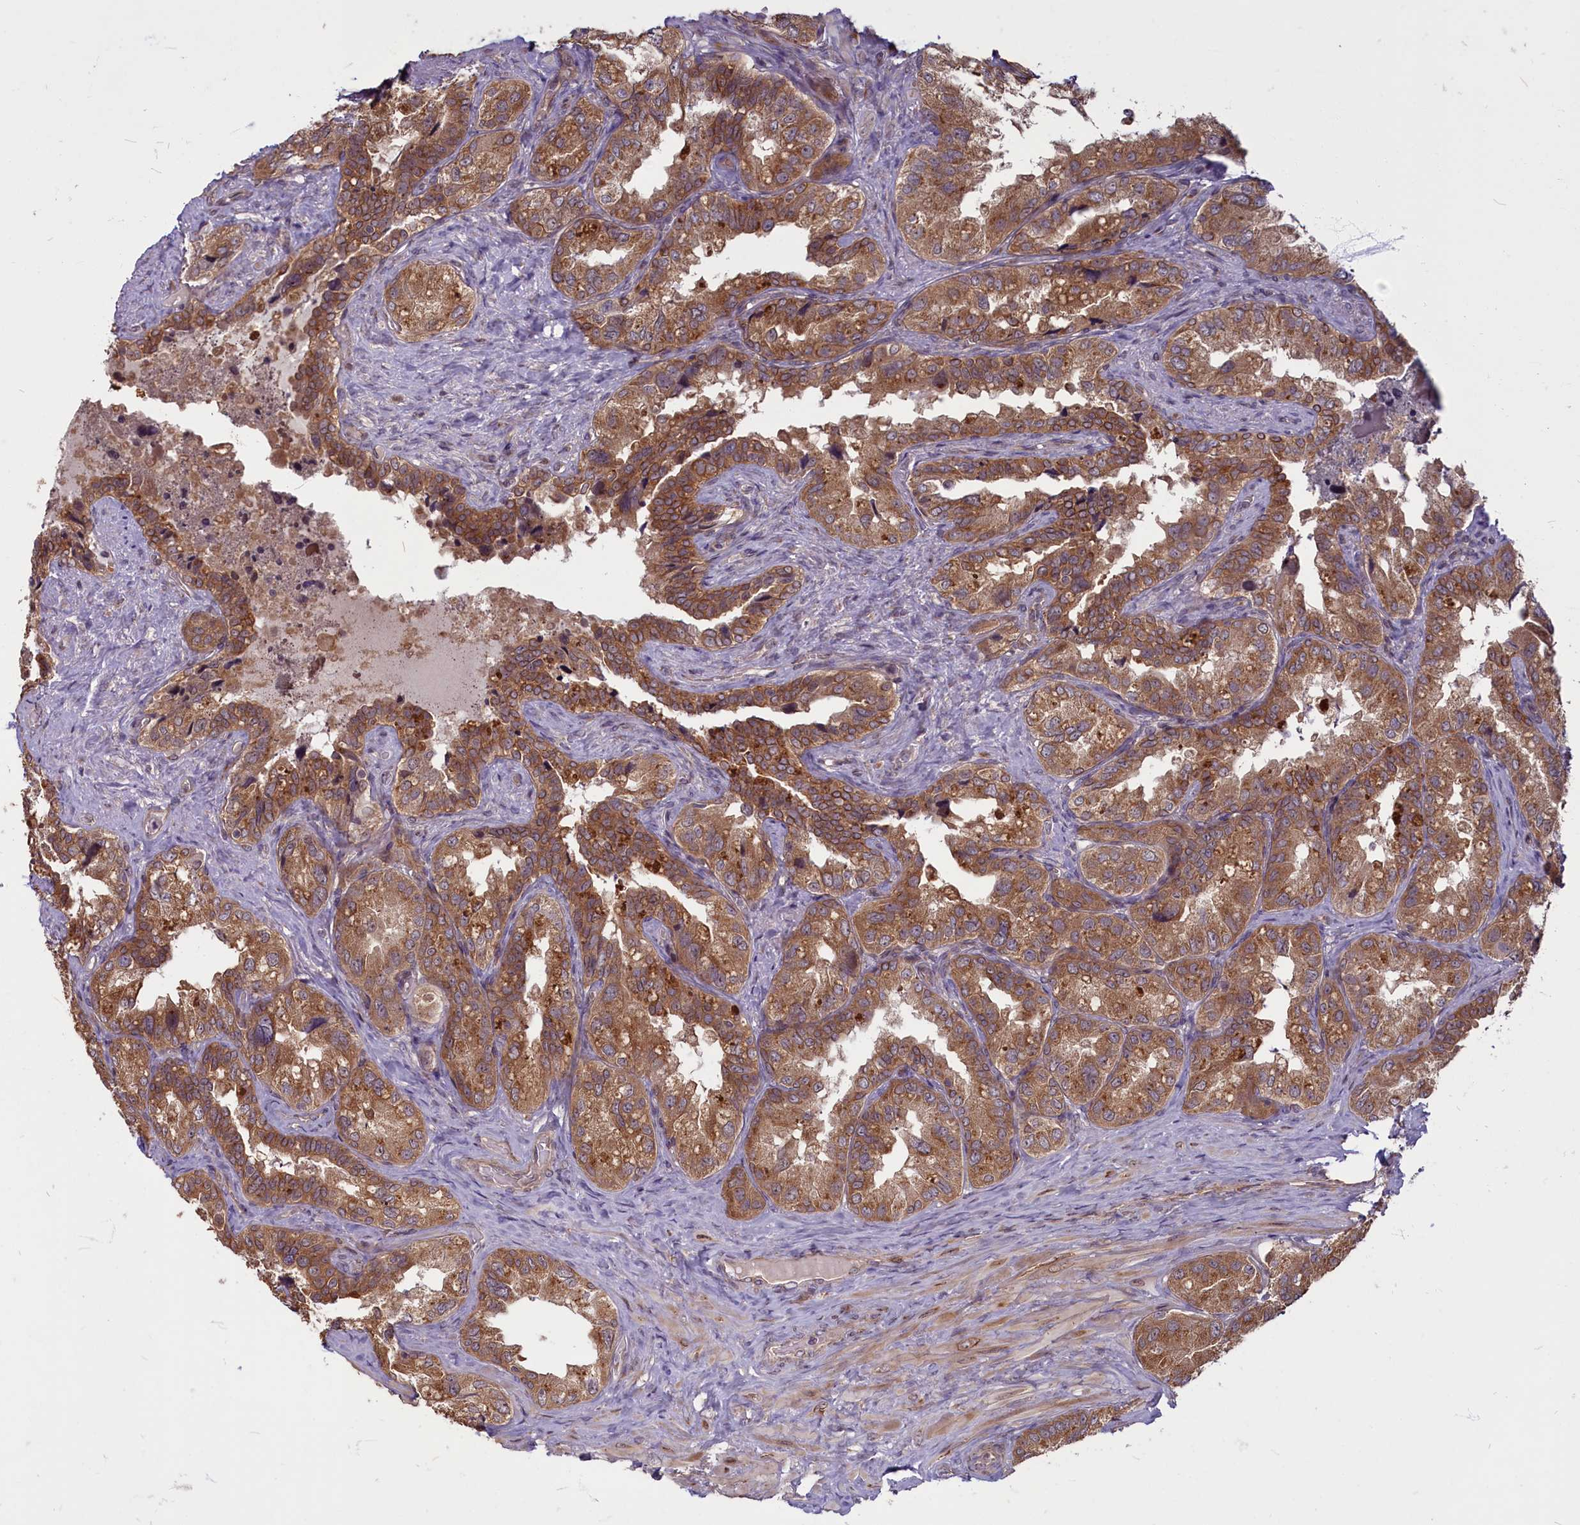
{"staining": {"intensity": "strong", "quantity": ">75%", "location": "cytoplasmic/membranous"}, "tissue": "seminal vesicle", "cell_type": "Glandular cells", "image_type": "normal", "snomed": [{"axis": "morphology", "description": "Normal tissue, NOS"}, {"axis": "topography", "description": "Seminal veicle"}, {"axis": "topography", "description": "Peripheral nerve tissue"}], "caption": "This micrograph displays normal seminal vesicle stained with immunohistochemistry (IHC) to label a protein in brown. The cytoplasmic/membranous of glandular cells show strong positivity for the protein. Nuclei are counter-stained blue.", "gene": "ENSG00000274944", "patient": {"sex": "male", "age": 67}}